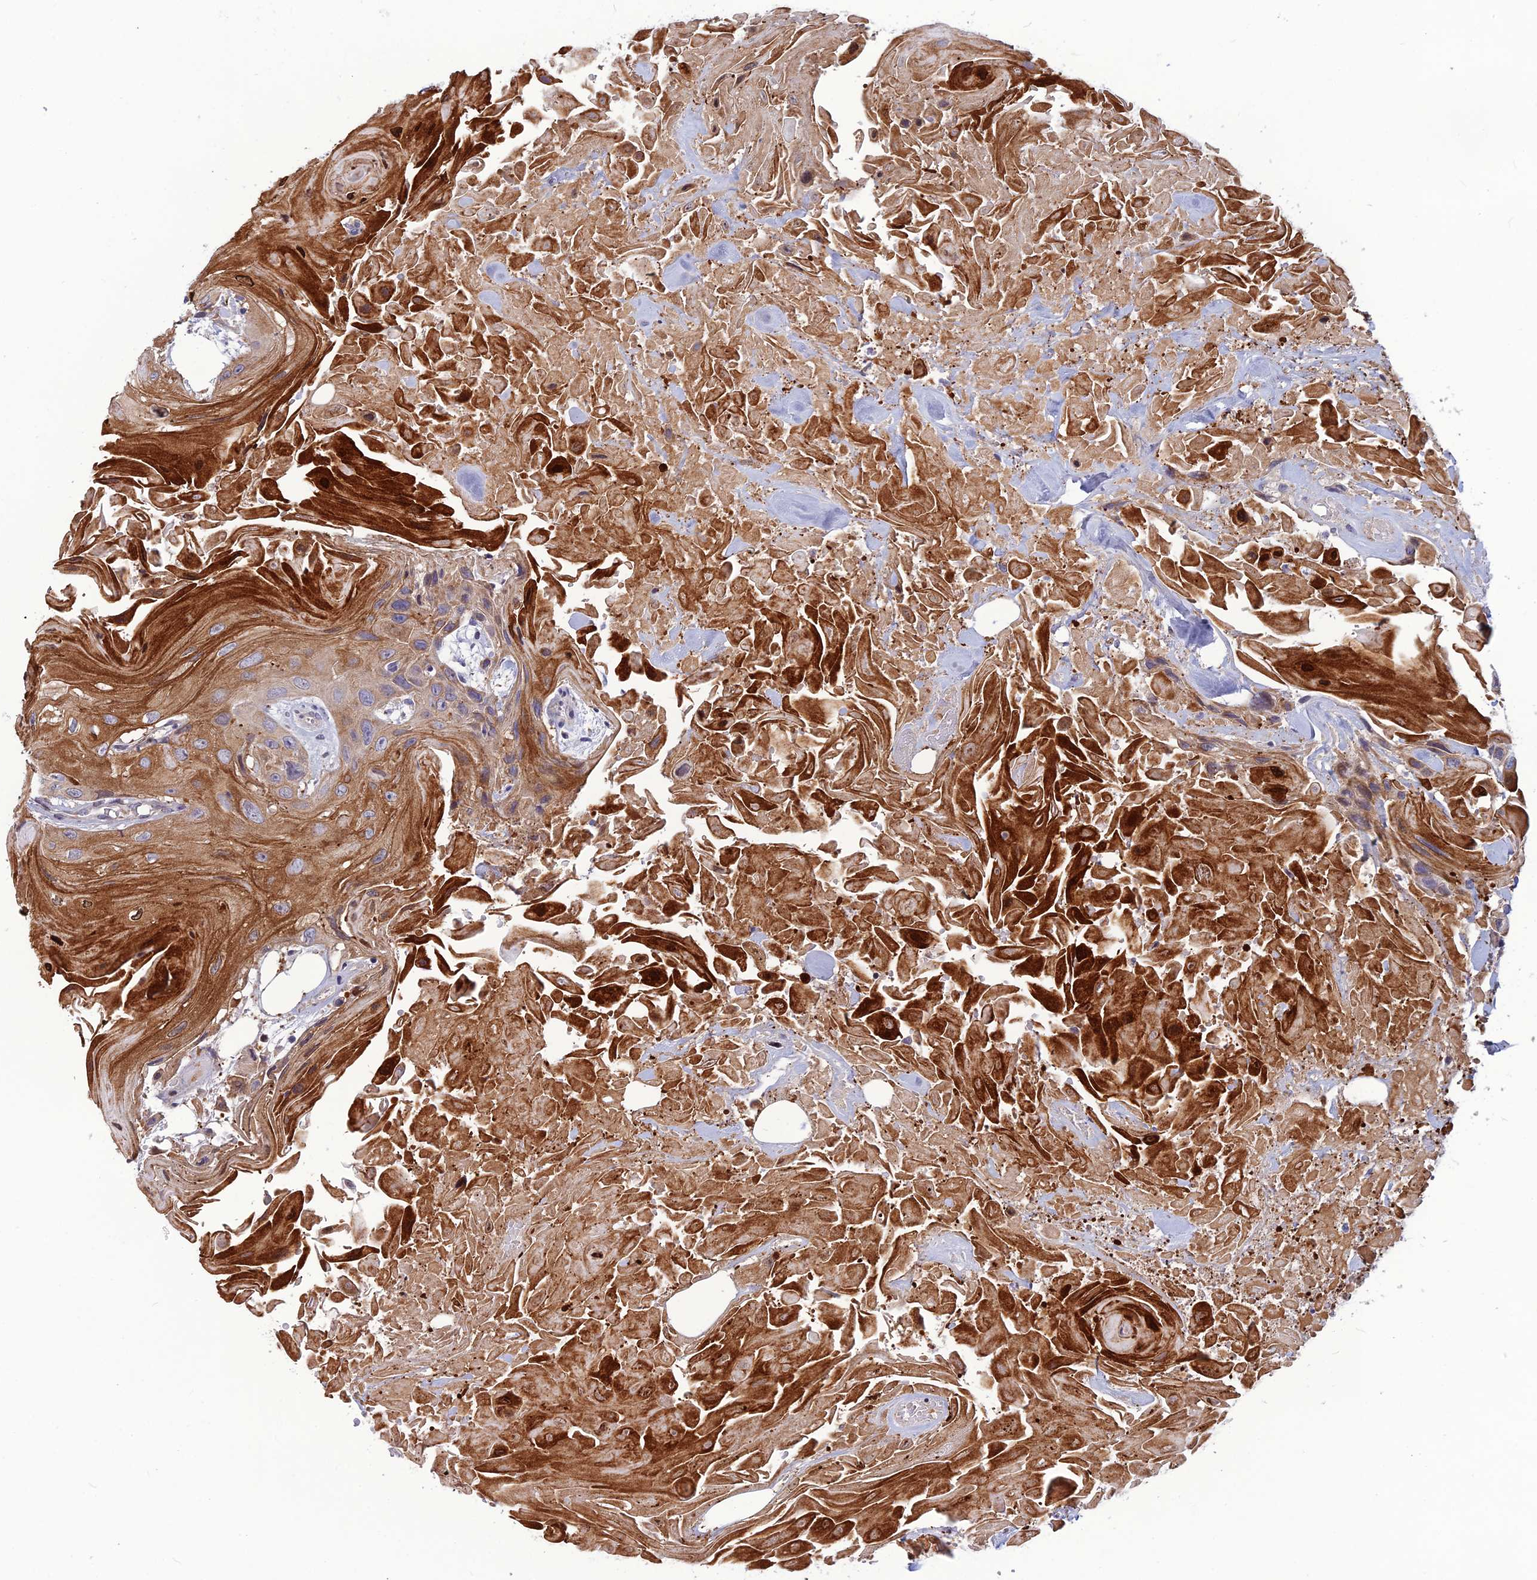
{"staining": {"intensity": "moderate", "quantity": ">75%", "location": "cytoplasmic/membranous"}, "tissue": "head and neck cancer", "cell_type": "Tumor cells", "image_type": "cancer", "snomed": [{"axis": "morphology", "description": "Squamous cell carcinoma, NOS"}, {"axis": "topography", "description": "Head-Neck"}], "caption": "High-magnification brightfield microscopy of head and neck cancer (squamous cell carcinoma) stained with DAB (brown) and counterstained with hematoxylin (blue). tumor cells exhibit moderate cytoplasmic/membranous positivity is appreciated in about>75% of cells.", "gene": "TMEM134", "patient": {"sex": "male", "age": 81}}